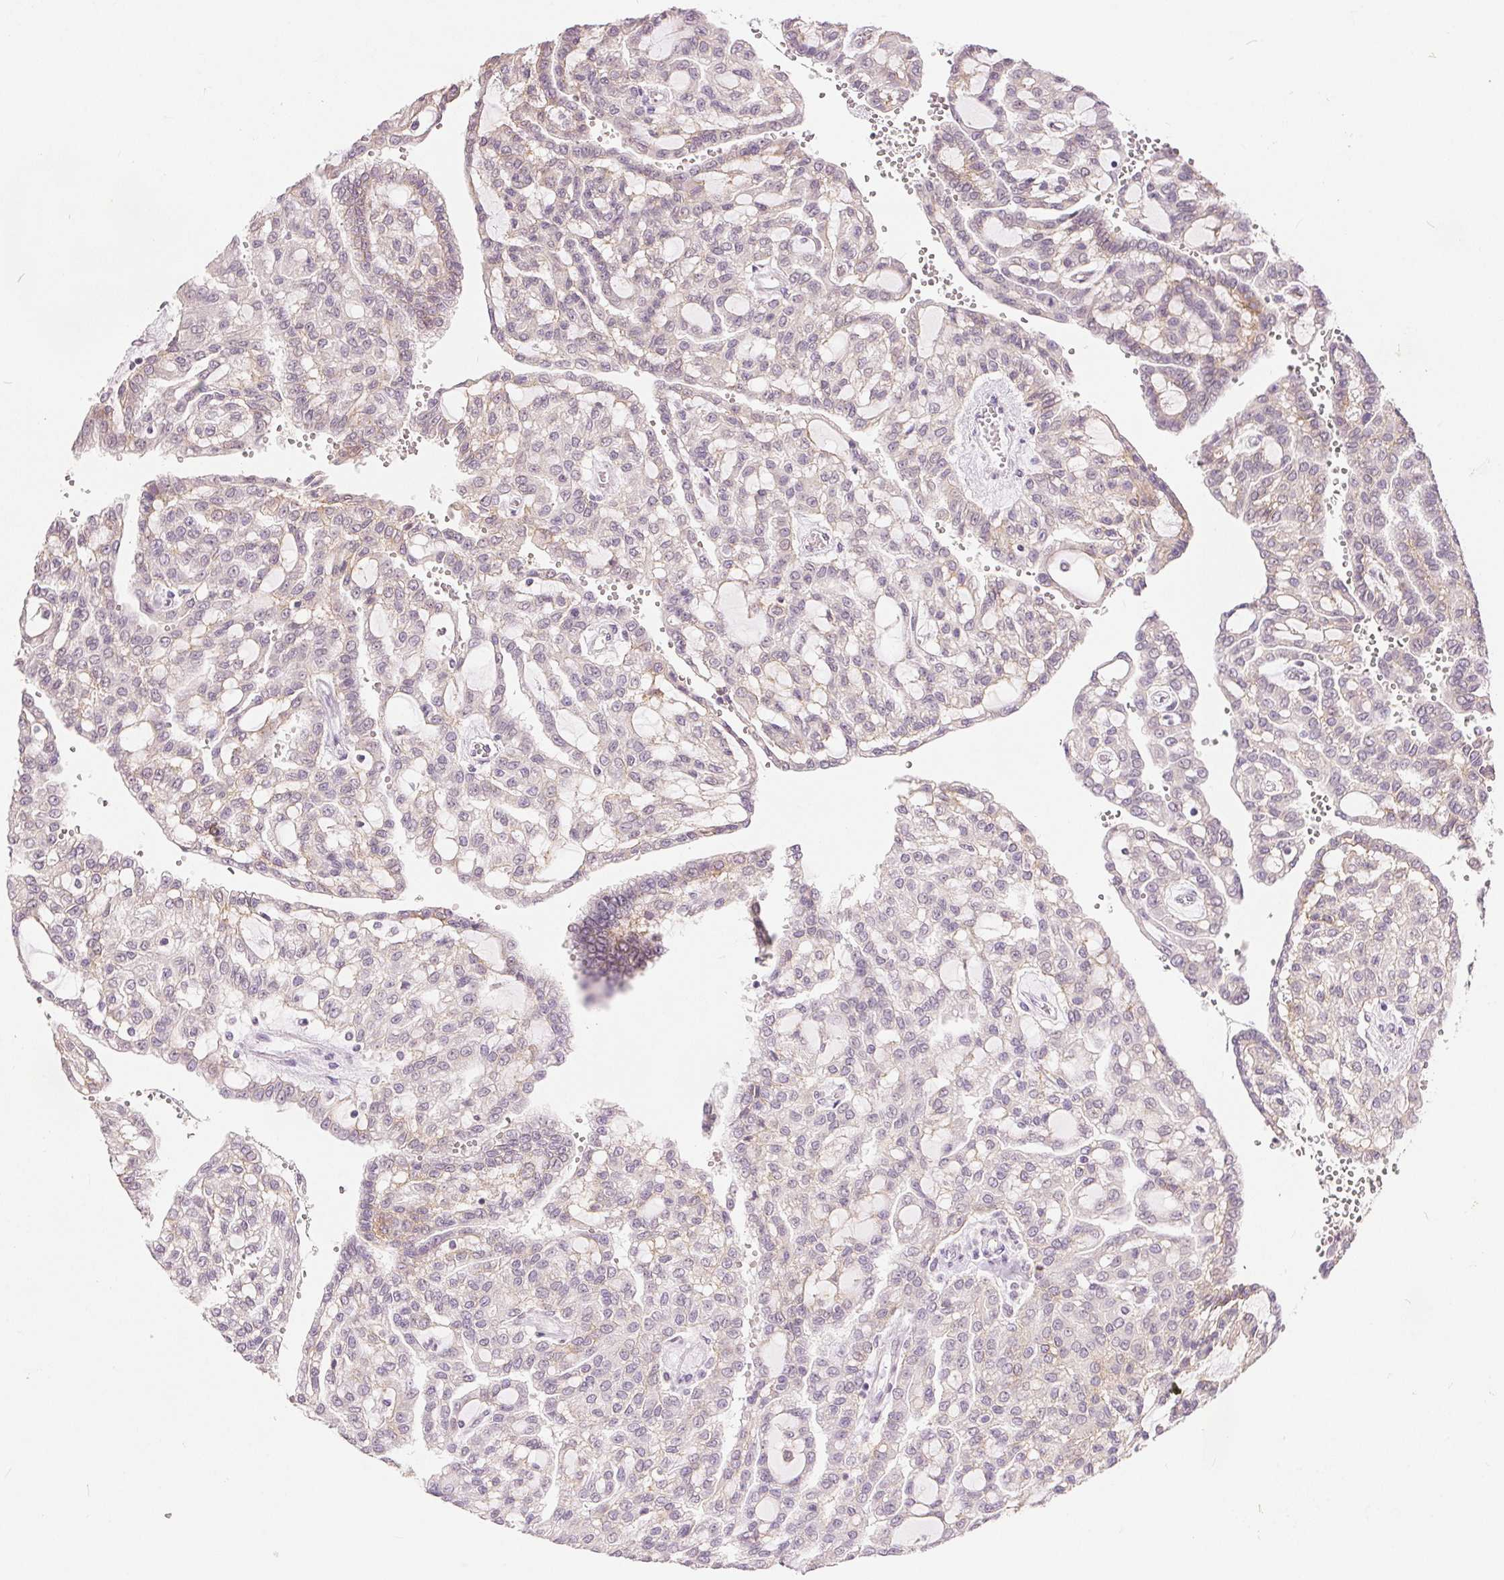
{"staining": {"intensity": "weak", "quantity": "<25%", "location": "cytoplasmic/membranous"}, "tissue": "renal cancer", "cell_type": "Tumor cells", "image_type": "cancer", "snomed": [{"axis": "morphology", "description": "Adenocarcinoma, NOS"}, {"axis": "topography", "description": "Kidney"}], "caption": "There is no significant positivity in tumor cells of renal cancer (adenocarcinoma).", "gene": "CA12", "patient": {"sex": "male", "age": 63}}